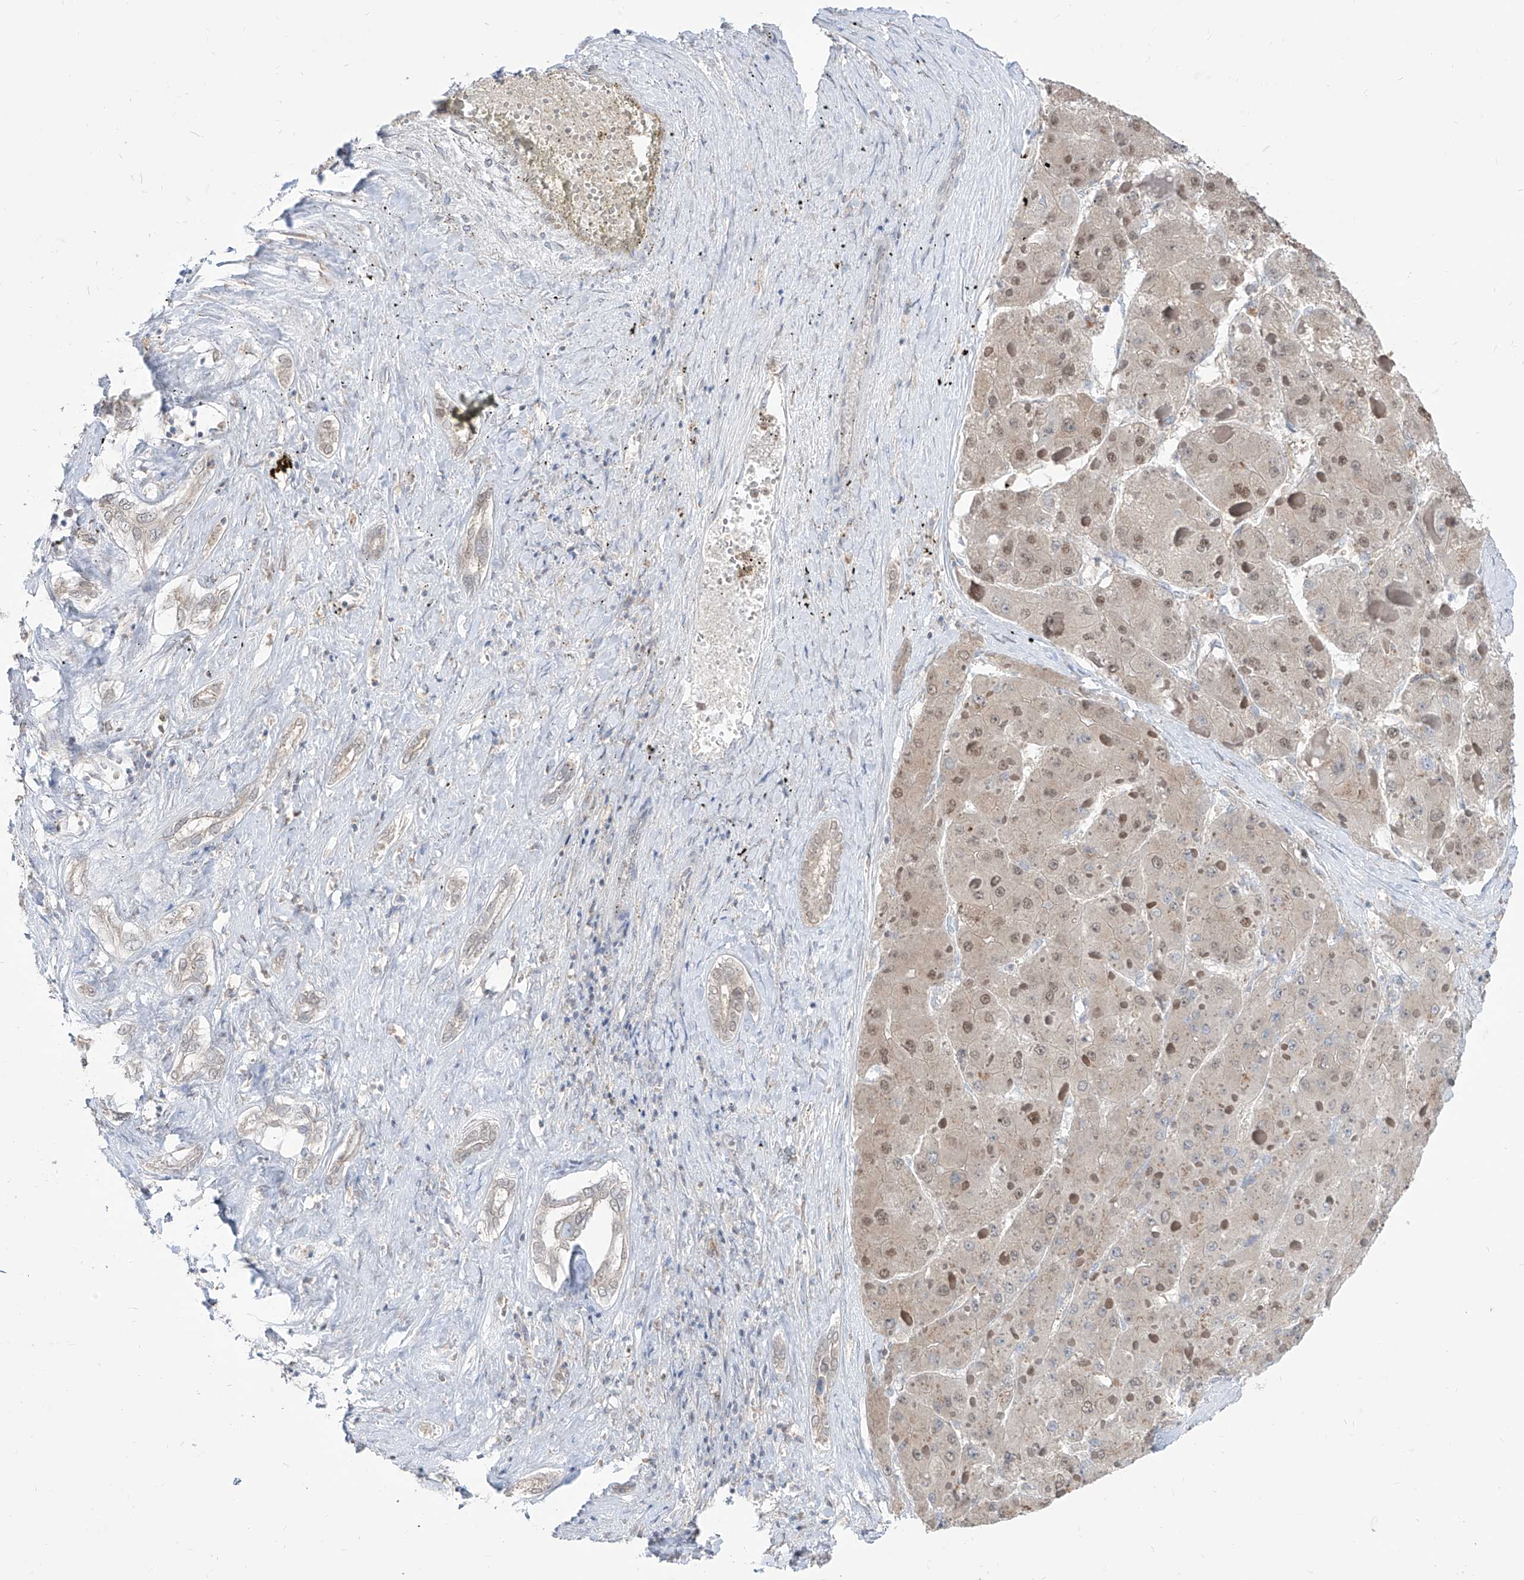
{"staining": {"intensity": "weak", "quantity": "25%-75%", "location": "nuclear"}, "tissue": "liver cancer", "cell_type": "Tumor cells", "image_type": "cancer", "snomed": [{"axis": "morphology", "description": "Carcinoma, Hepatocellular, NOS"}, {"axis": "topography", "description": "Liver"}], "caption": "Immunohistochemistry (IHC) micrograph of liver cancer (hepatocellular carcinoma) stained for a protein (brown), which reveals low levels of weak nuclear expression in approximately 25%-75% of tumor cells.", "gene": "BROX", "patient": {"sex": "female", "age": 73}}